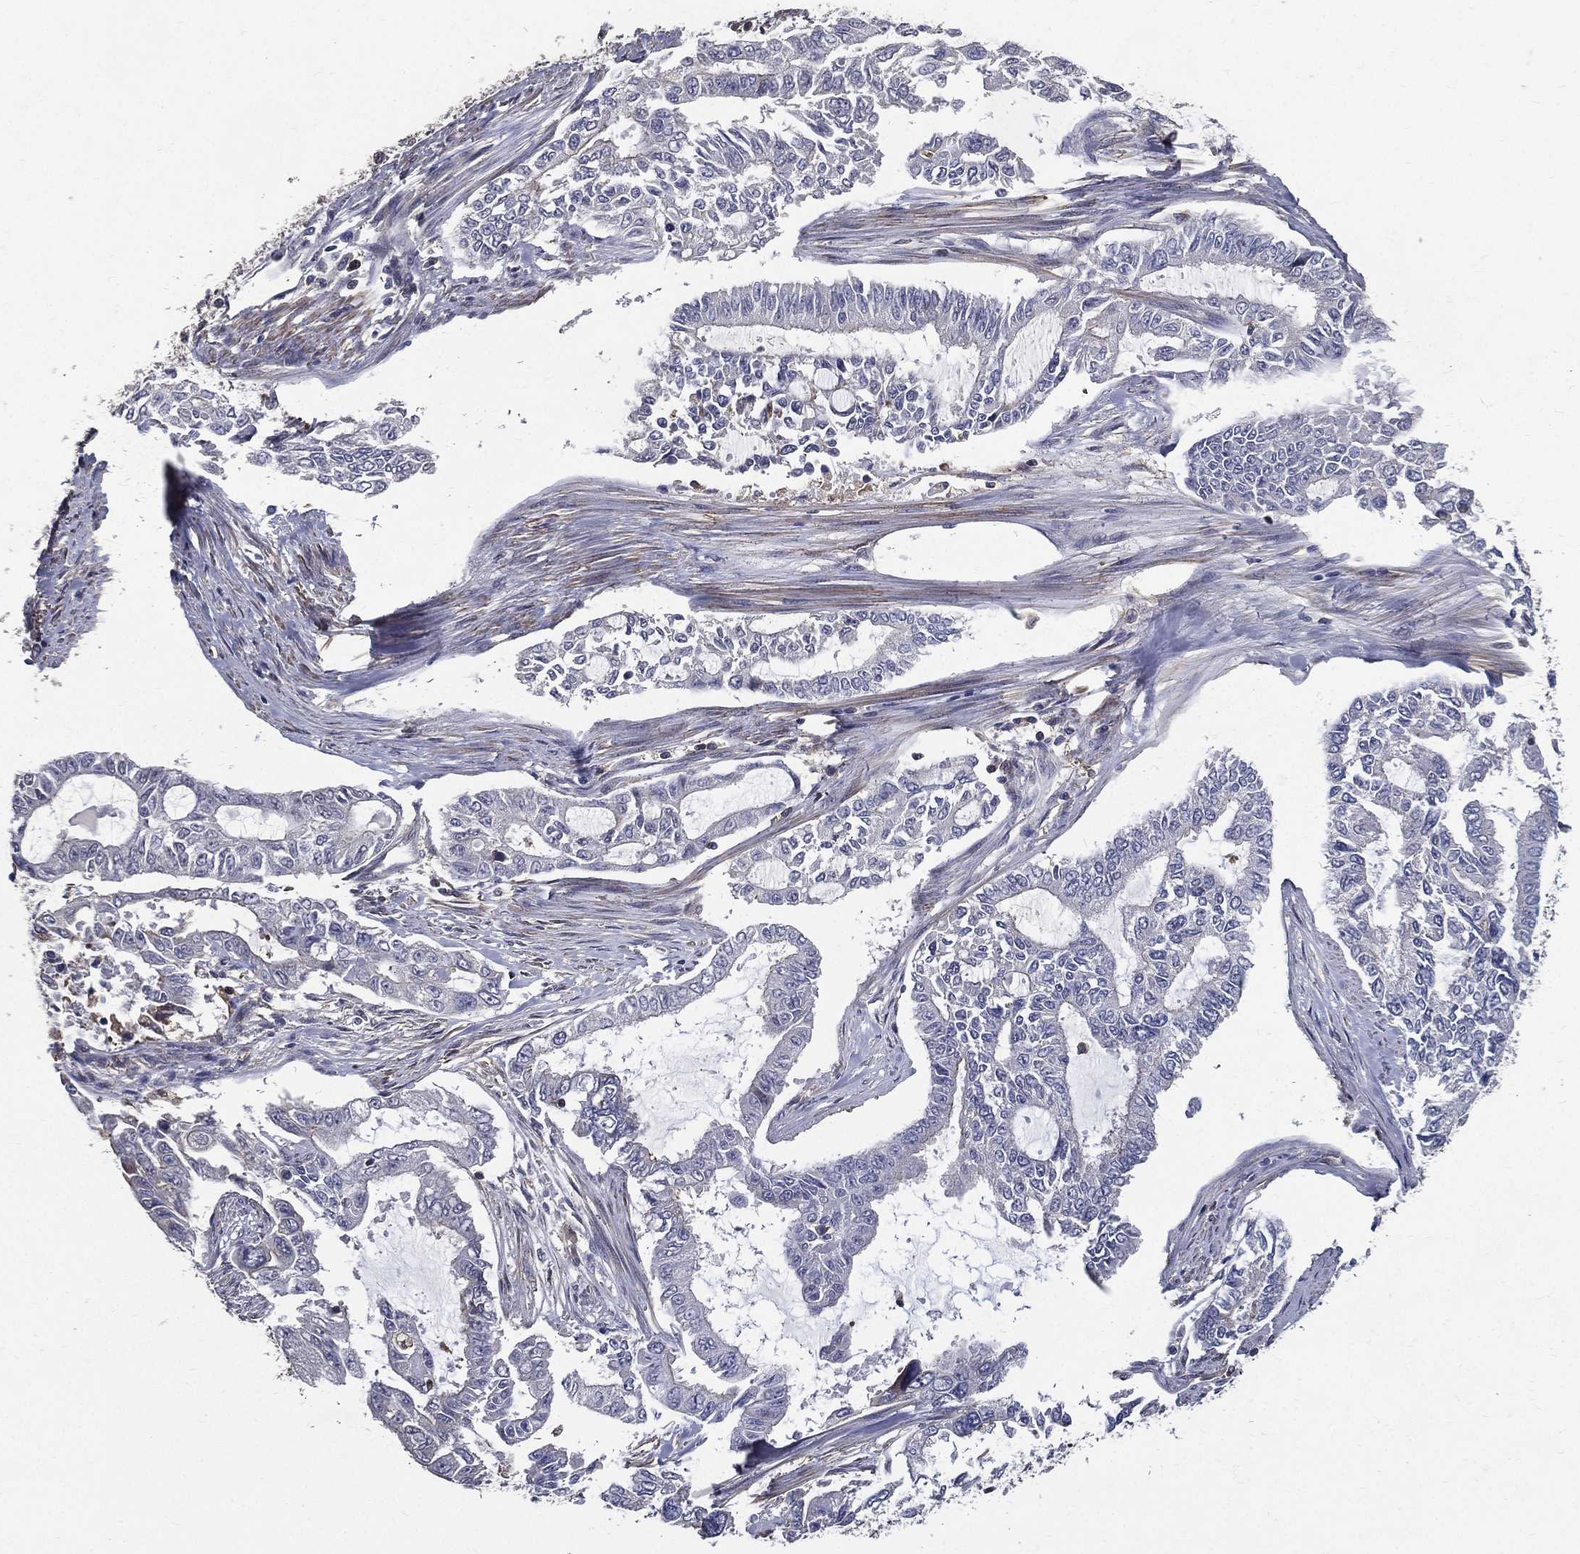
{"staining": {"intensity": "negative", "quantity": "none", "location": "none"}, "tissue": "endometrial cancer", "cell_type": "Tumor cells", "image_type": "cancer", "snomed": [{"axis": "morphology", "description": "Adenocarcinoma, NOS"}, {"axis": "topography", "description": "Uterus"}], "caption": "Immunohistochemistry (IHC) photomicrograph of human endometrial cancer stained for a protein (brown), which shows no positivity in tumor cells. (Immunohistochemistry (IHC), brightfield microscopy, high magnification).", "gene": "SERPINB2", "patient": {"sex": "female", "age": 59}}